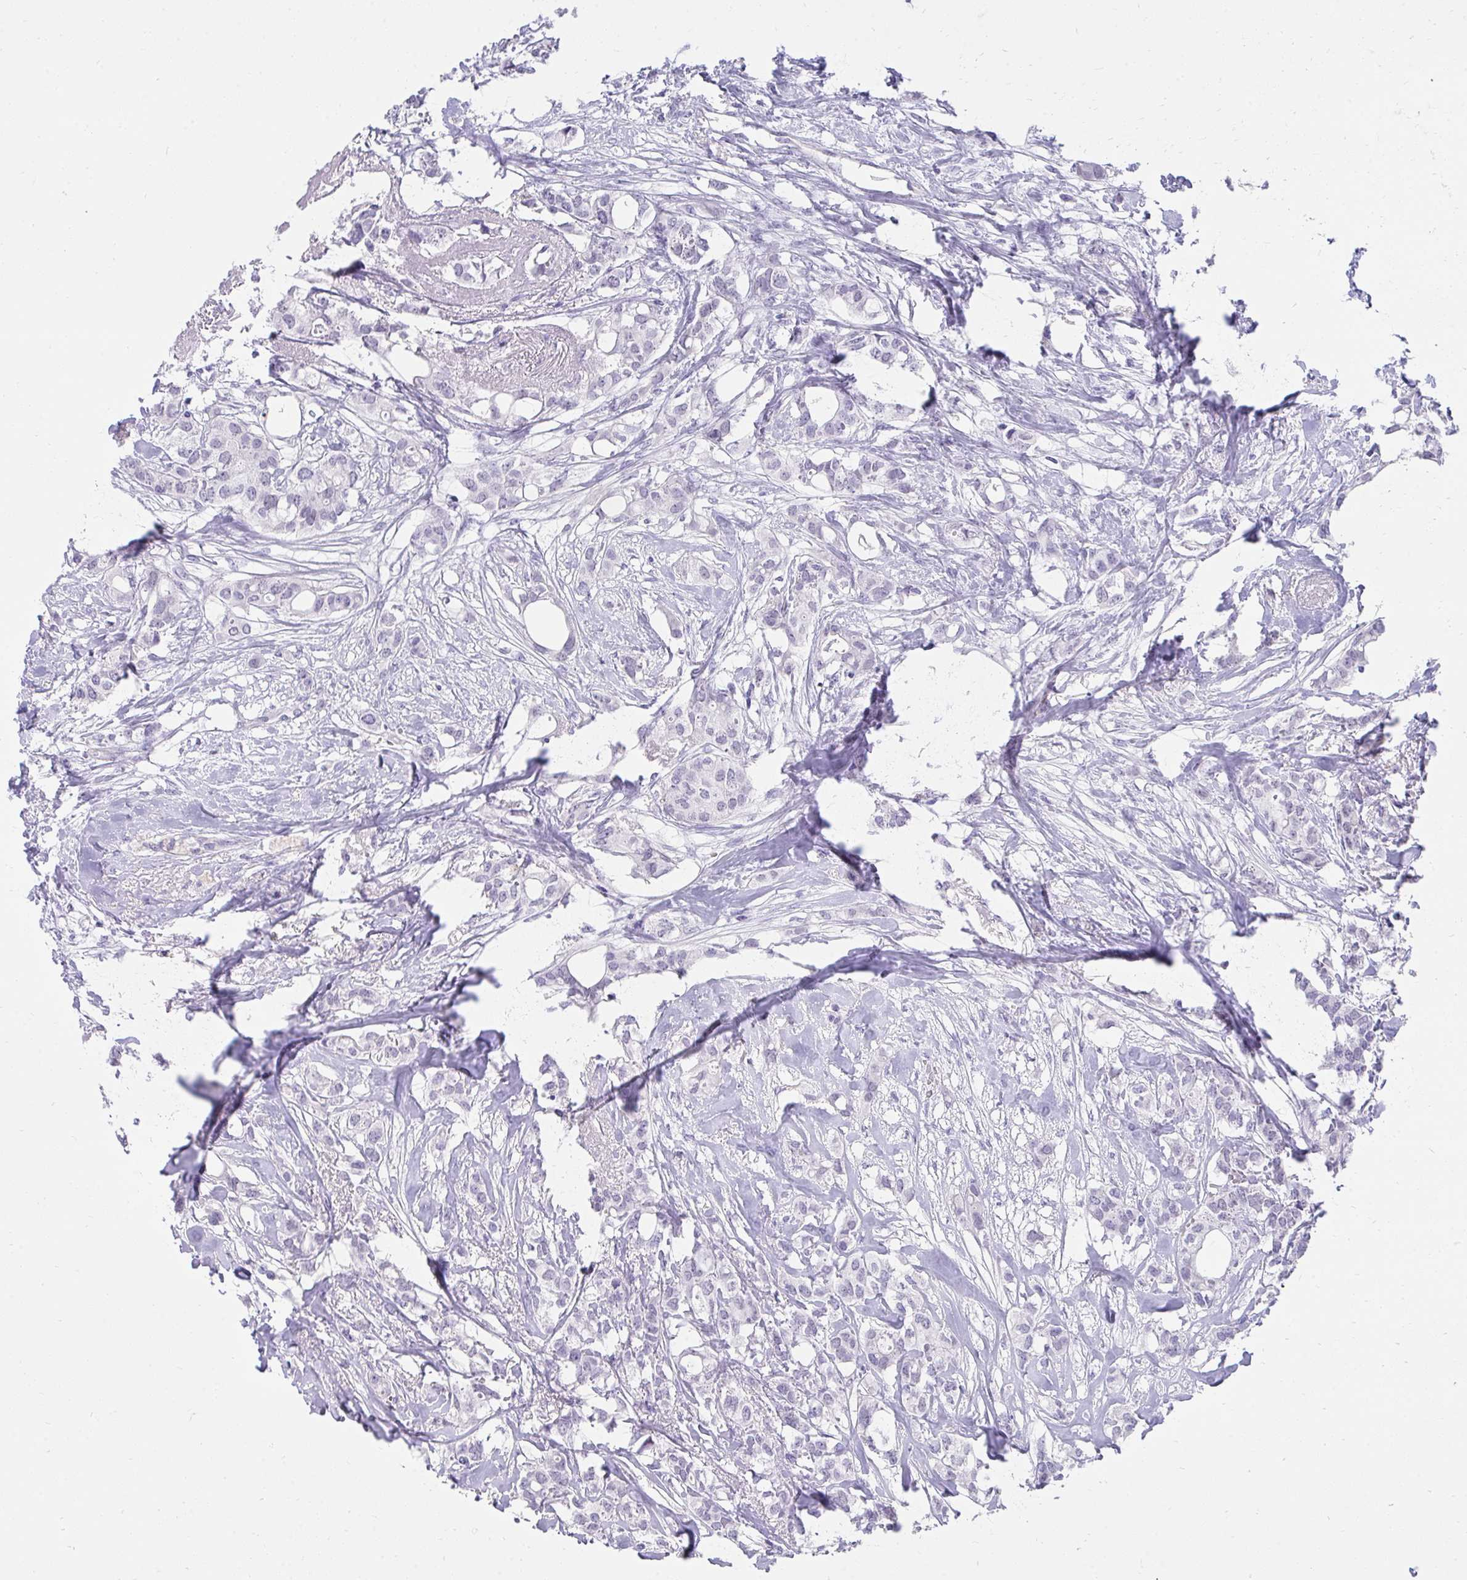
{"staining": {"intensity": "negative", "quantity": "none", "location": "none"}, "tissue": "breast cancer", "cell_type": "Tumor cells", "image_type": "cancer", "snomed": [{"axis": "morphology", "description": "Duct carcinoma"}, {"axis": "topography", "description": "Breast"}], "caption": "Breast cancer (invasive ductal carcinoma) stained for a protein using immunohistochemistry exhibits no staining tumor cells.", "gene": "KLK1", "patient": {"sex": "female", "age": 62}}